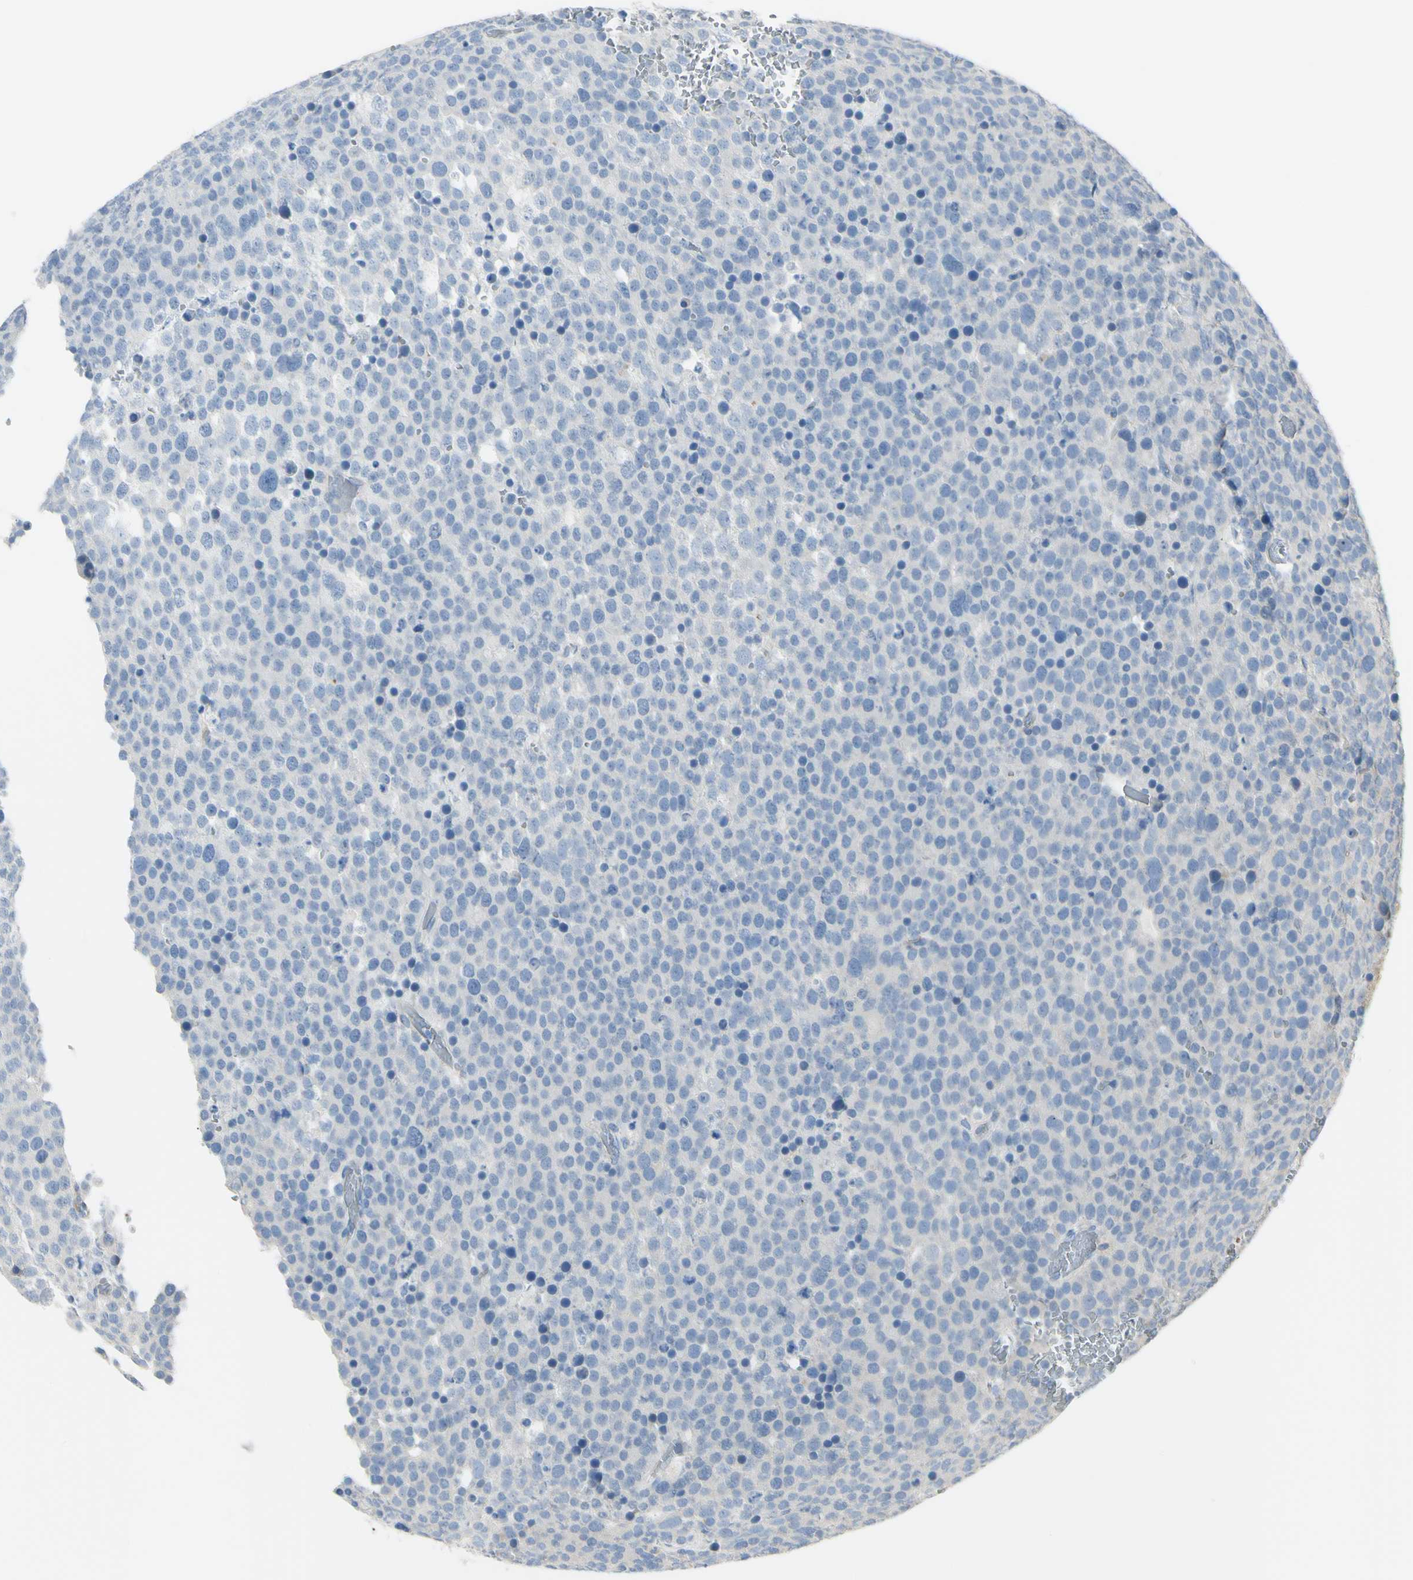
{"staining": {"intensity": "negative", "quantity": "none", "location": "none"}, "tissue": "testis cancer", "cell_type": "Tumor cells", "image_type": "cancer", "snomed": [{"axis": "morphology", "description": "Seminoma, NOS"}, {"axis": "topography", "description": "Testis"}], "caption": "Photomicrograph shows no protein expression in tumor cells of testis cancer tissue.", "gene": "NCBP2L", "patient": {"sex": "male", "age": 71}}